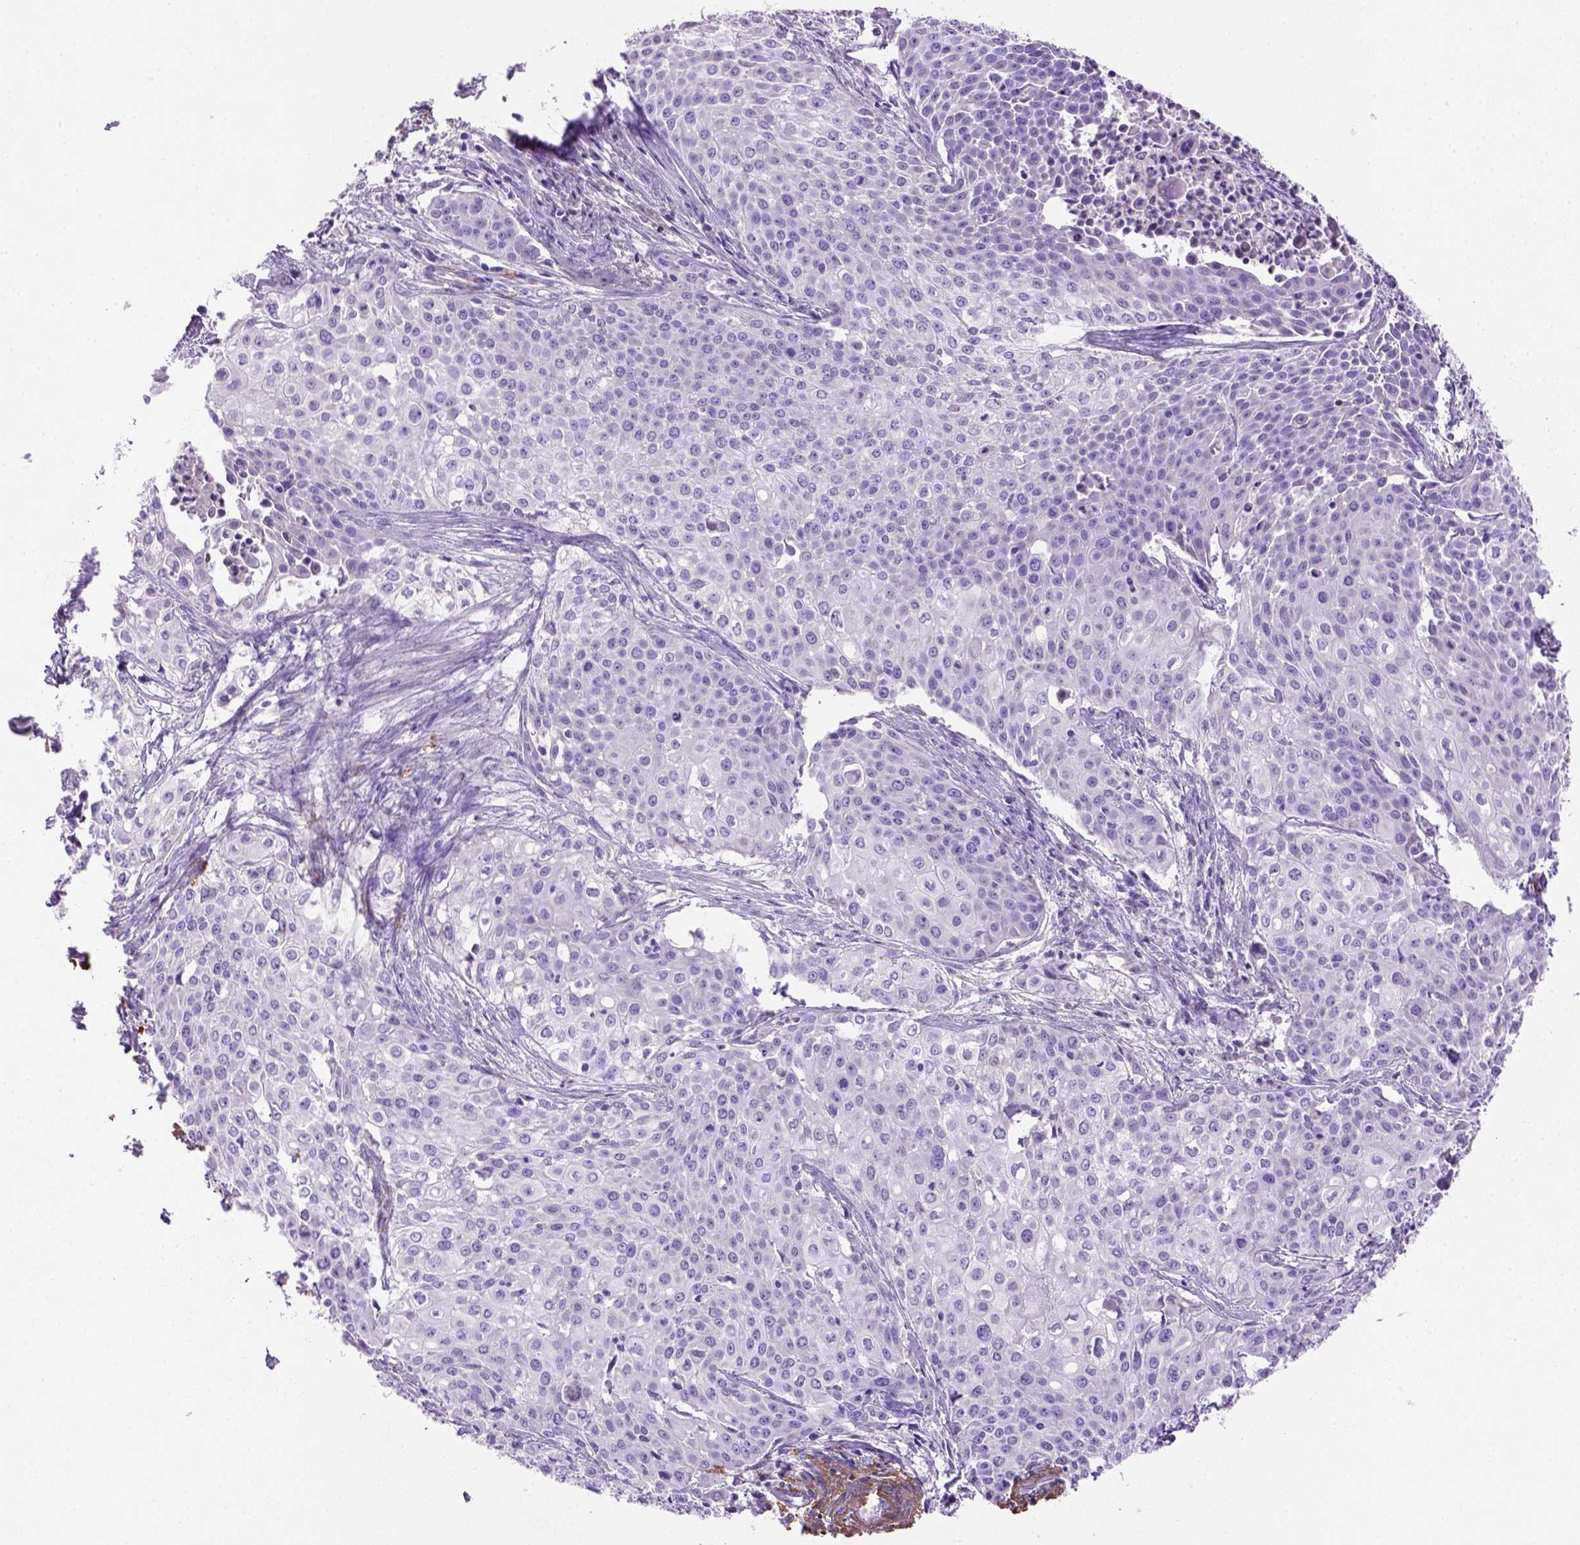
{"staining": {"intensity": "negative", "quantity": "none", "location": "none"}, "tissue": "cervical cancer", "cell_type": "Tumor cells", "image_type": "cancer", "snomed": [{"axis": "morphology", "description": "Squamous cell carcinoma, NOS"}, {"axis": "topography", "description": "Cervix"}], "caption": "Immunohistochemical staining of cervical cancer (squamous cell carcinoma) shows no significant staining in tumor cells. The staining is performed using DAB (3,3'-diaminobenzidine) brown chromogen with nuclei counter-stained in using hematoxylin.", "gene": "SIRPD", "patient": {"sex": "female", "age": 39}}